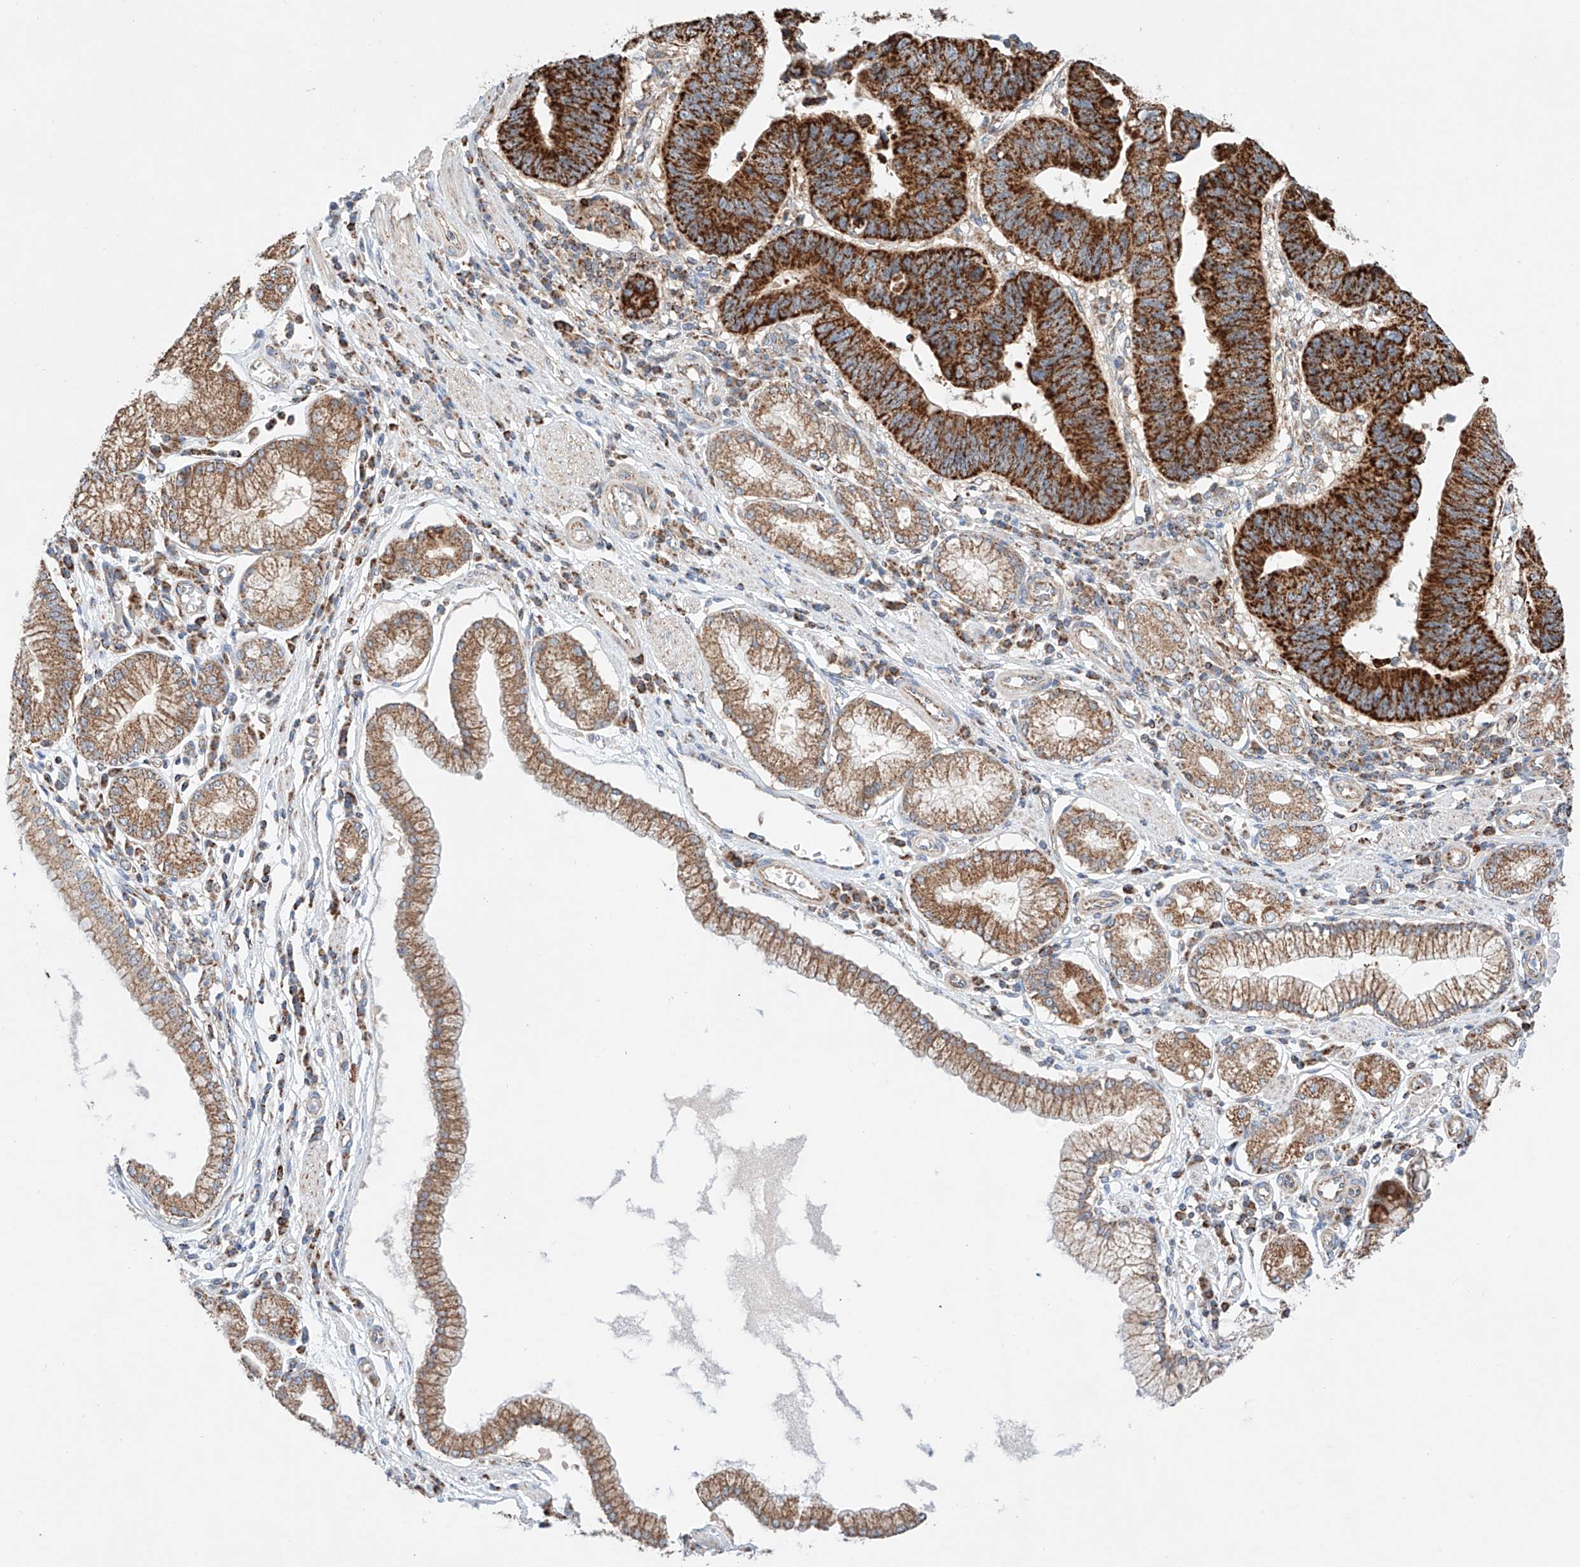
{"staining": {"intensity": "strong", "quantity": ">75%", "location": "cytoplasmic/membranous"}, "tissue": "stomach cancer", "cell_type": "Tumor cells", "image_type": "cancer", "snomed": [{"axis": "morphology", "description": "Adenocarcinoma, NOS"}, {"axis": "topography", "description": "Stomach"}], "caption": "Immunohistochemistry (IHC) micrograph of adenocarcinoma (stomach) stained for a protein (brown), which shows high levels of strong cytoplasmic/membranous staining in about >75% of tumor cells.", "gene": "KTI12", "patient": {"sex": "male", "age": 59}}